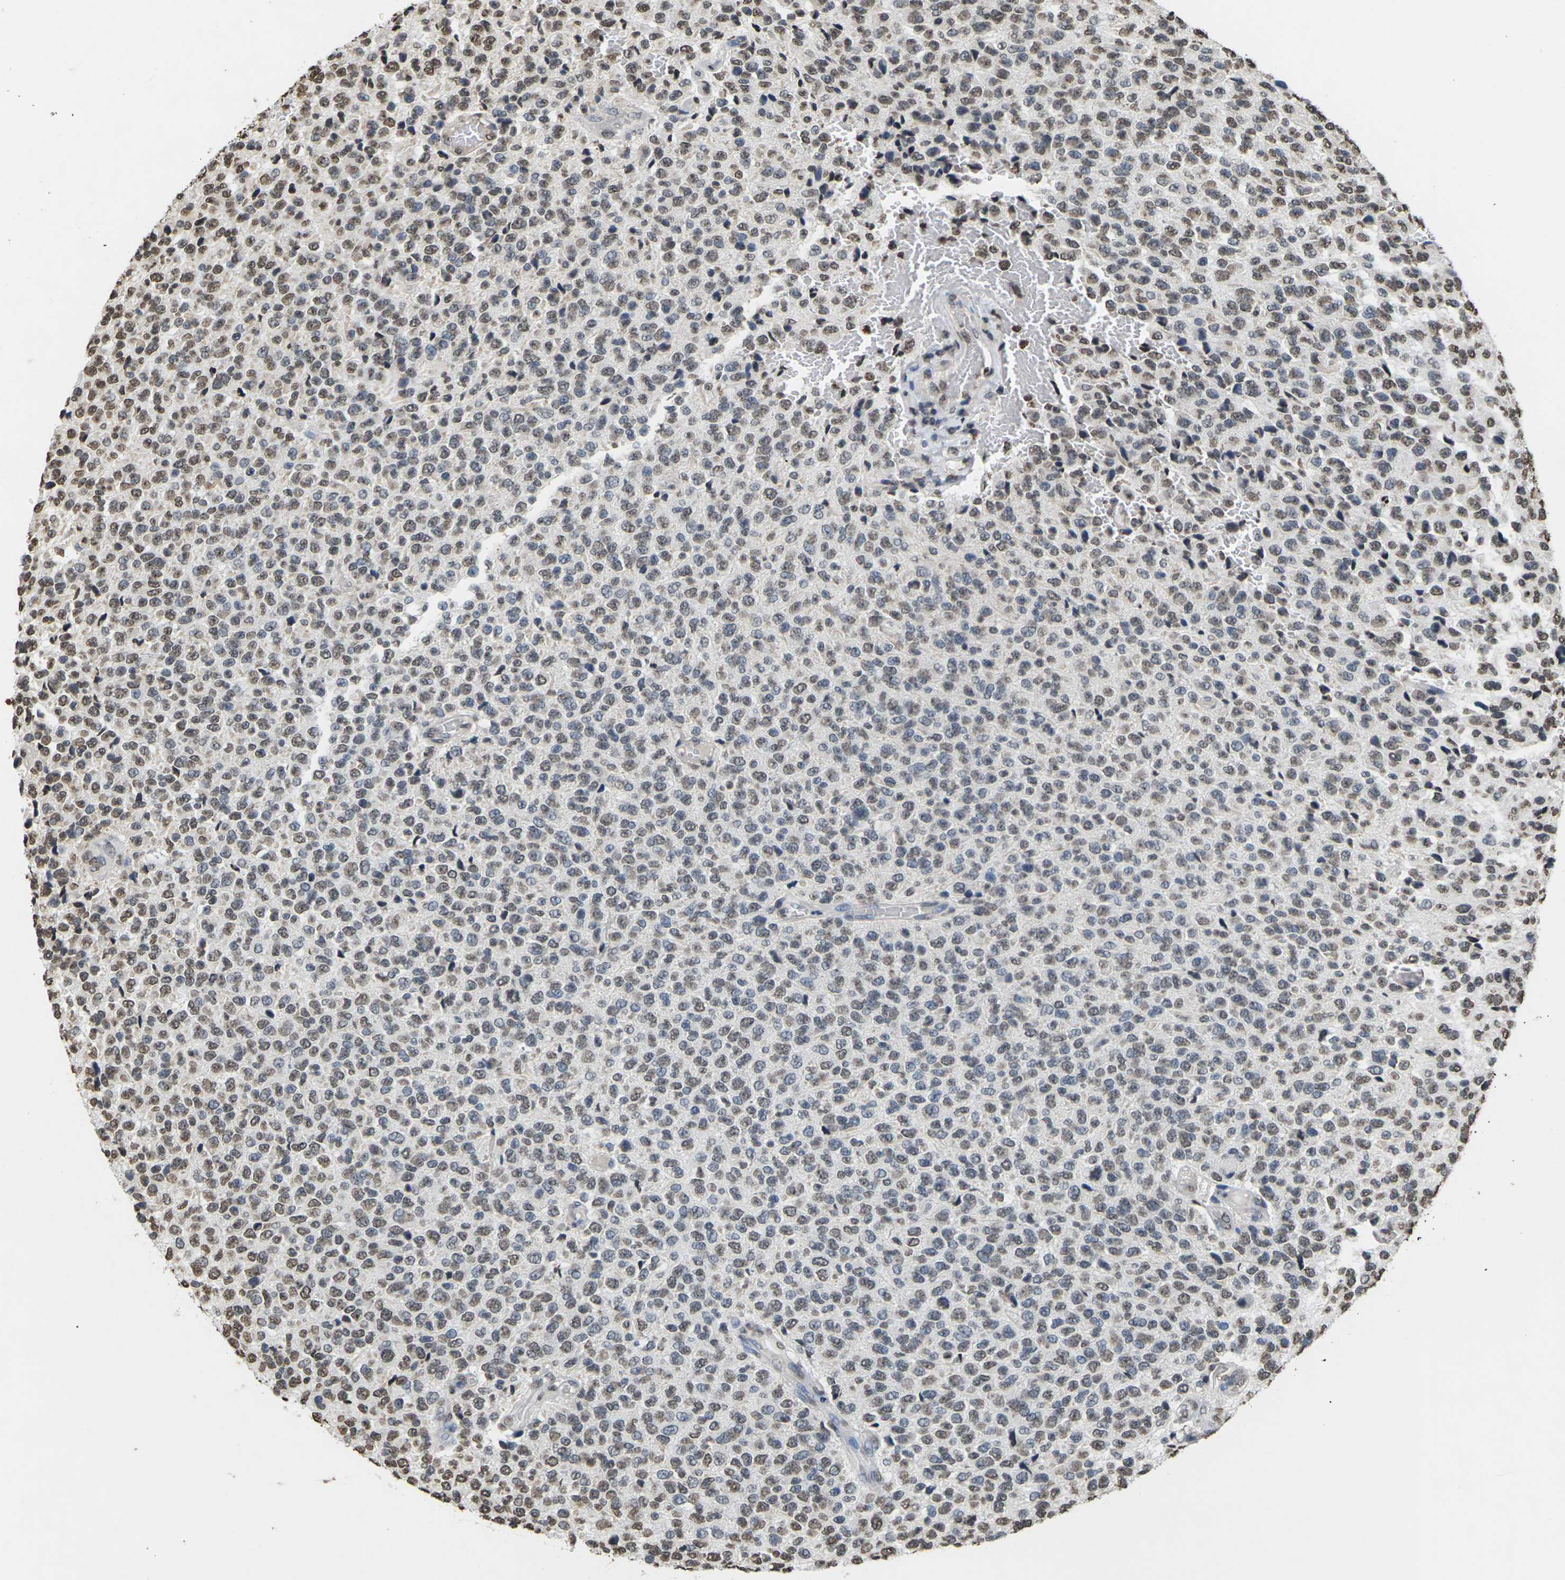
{"staining": {"intensity": "weak", "quantity": "25%-75%", "location": "nuclear"}, "tissue": "glioma", "cell_type": "Tumor cells", "image_type": "cancer", "snomed": [{"axis": "morphology", "description": "Glioma, malignant, High grade"}, {"axis": "topography", "description": "pancreas cauda"}], "caption": "Human glioma stained with a protein marker displays weak staining in tumor cells.", "gene": "EMSY", "patient": {"sex": "male", "age": 60}}